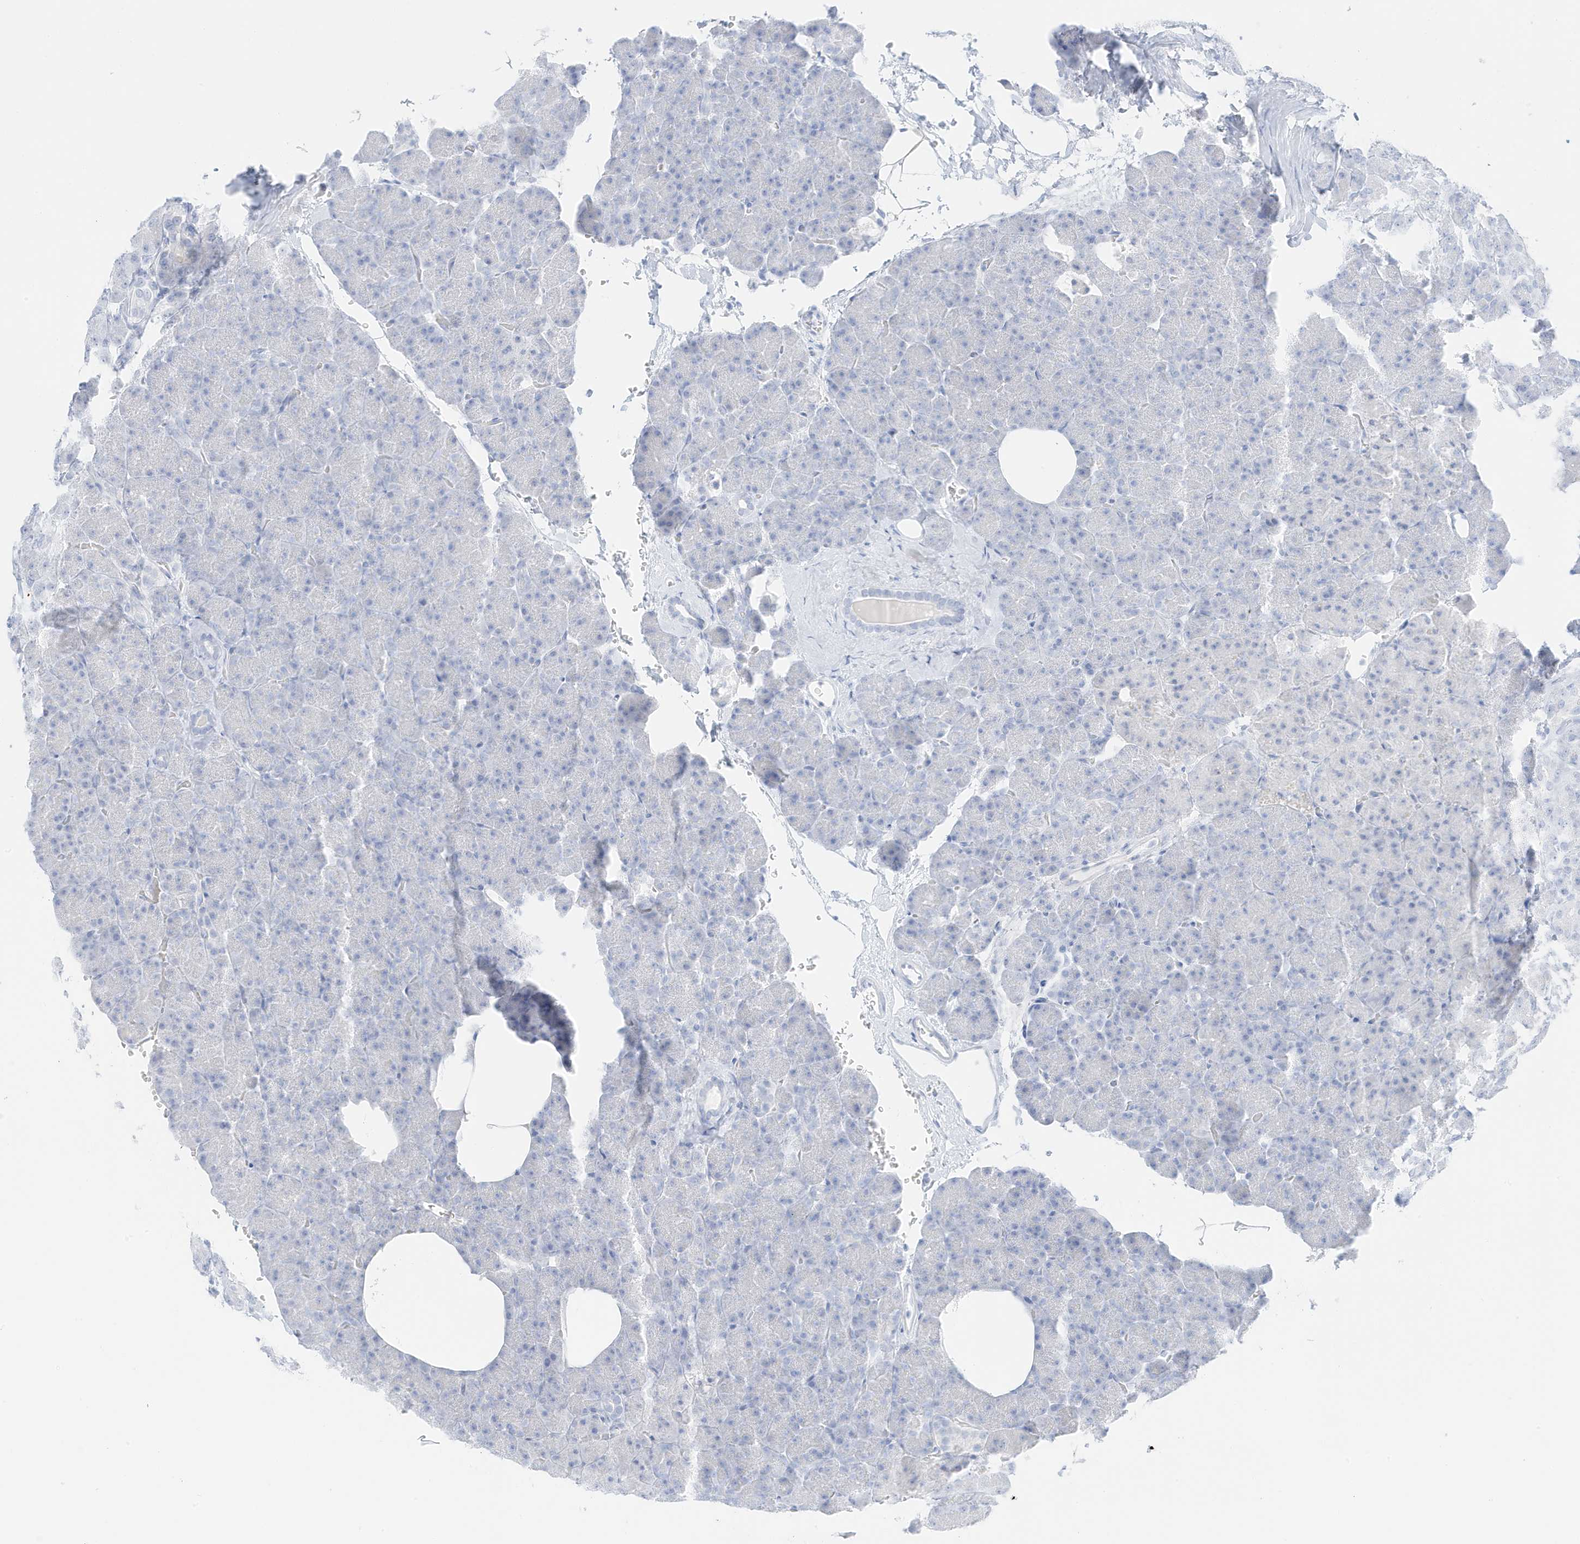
{"staining": {"intensity": "negative", "quantity": "none", "location": "none"}, "tissue": "pancreas", "cell_type": "Exocrine glandular cells", "image_type": "normal", "snomed": [{"axis": "morphology", "description": "Normal tissue, NOS"}, {"axis": "morphology", "description": "Carcinoid, malignant, NOS"}, {"axis": "topography", "description": "Pancreas"}], "caption": "A photomicrograph of pancreas stained for a protein demonstrates no brown staining in exocrine glandular cells.", "gene": "SLC22A13", "patient": {"sex": "female", "age": 35}}